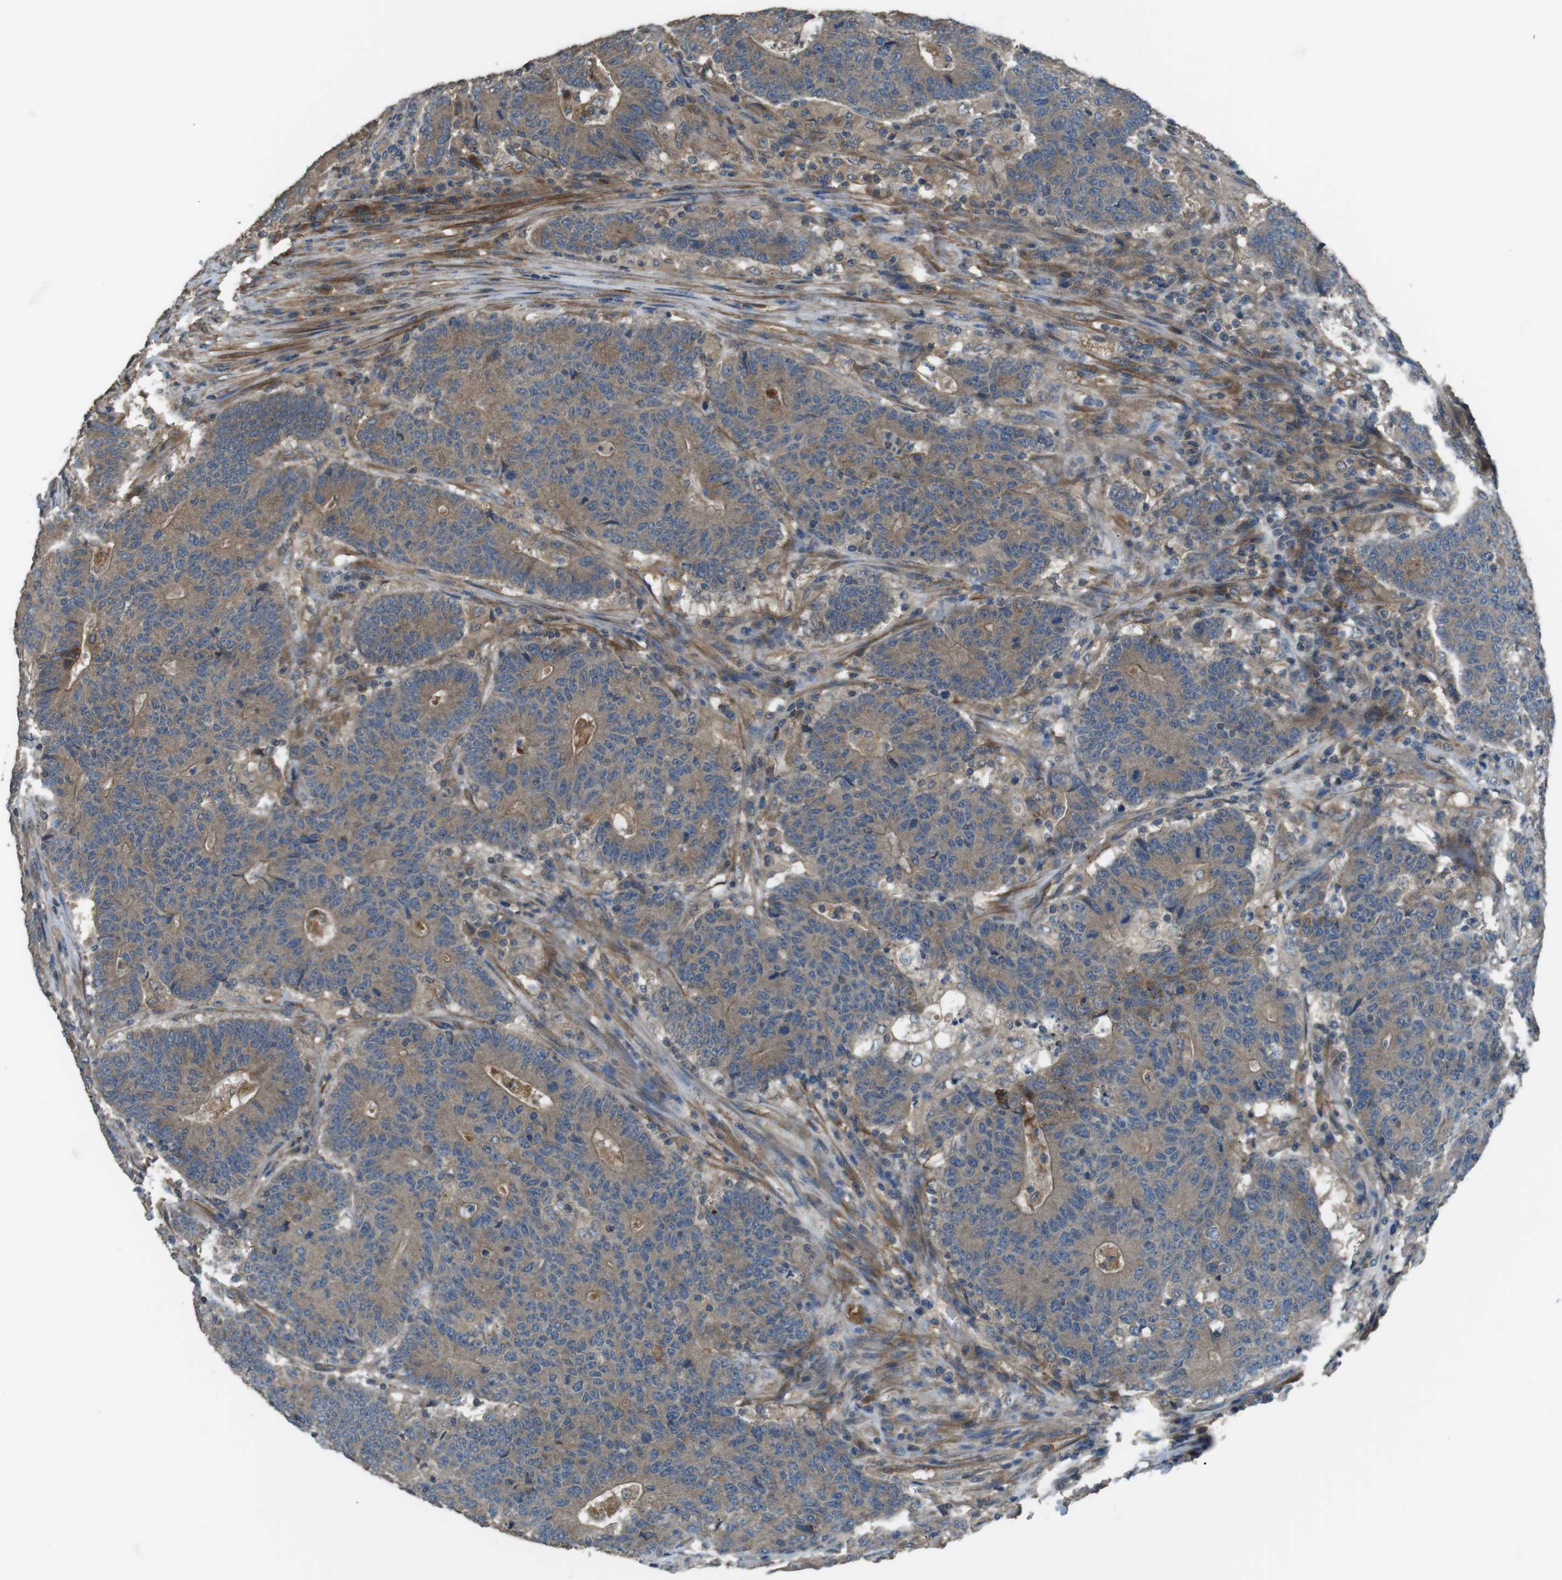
{"staining": {"intensity": "moderate", "quantity": ">75%", "location": "cytoplasmic/membranous"}, "tissue": "colorectal cancer", "cell_type": "Tumor cells", "image_type": "cancer", "snomed": [{"axis": "morphology", "description": "Normal tissue, NOS"}, {"axis": "morphology", "description": "Adenocarcinoma, NOS"}, {"axis": "topography", "description": "Colon"}], "caption": "A medium amount of moderate cytoplasmic/membranous staining is present in approximately >75% of tumor cells in colorectal cancer tissue. The protein is shown in brown color, while the nuclei are stained blue.", "gene": "FUT2", "patient": {"sex": "female", "age": 75}}